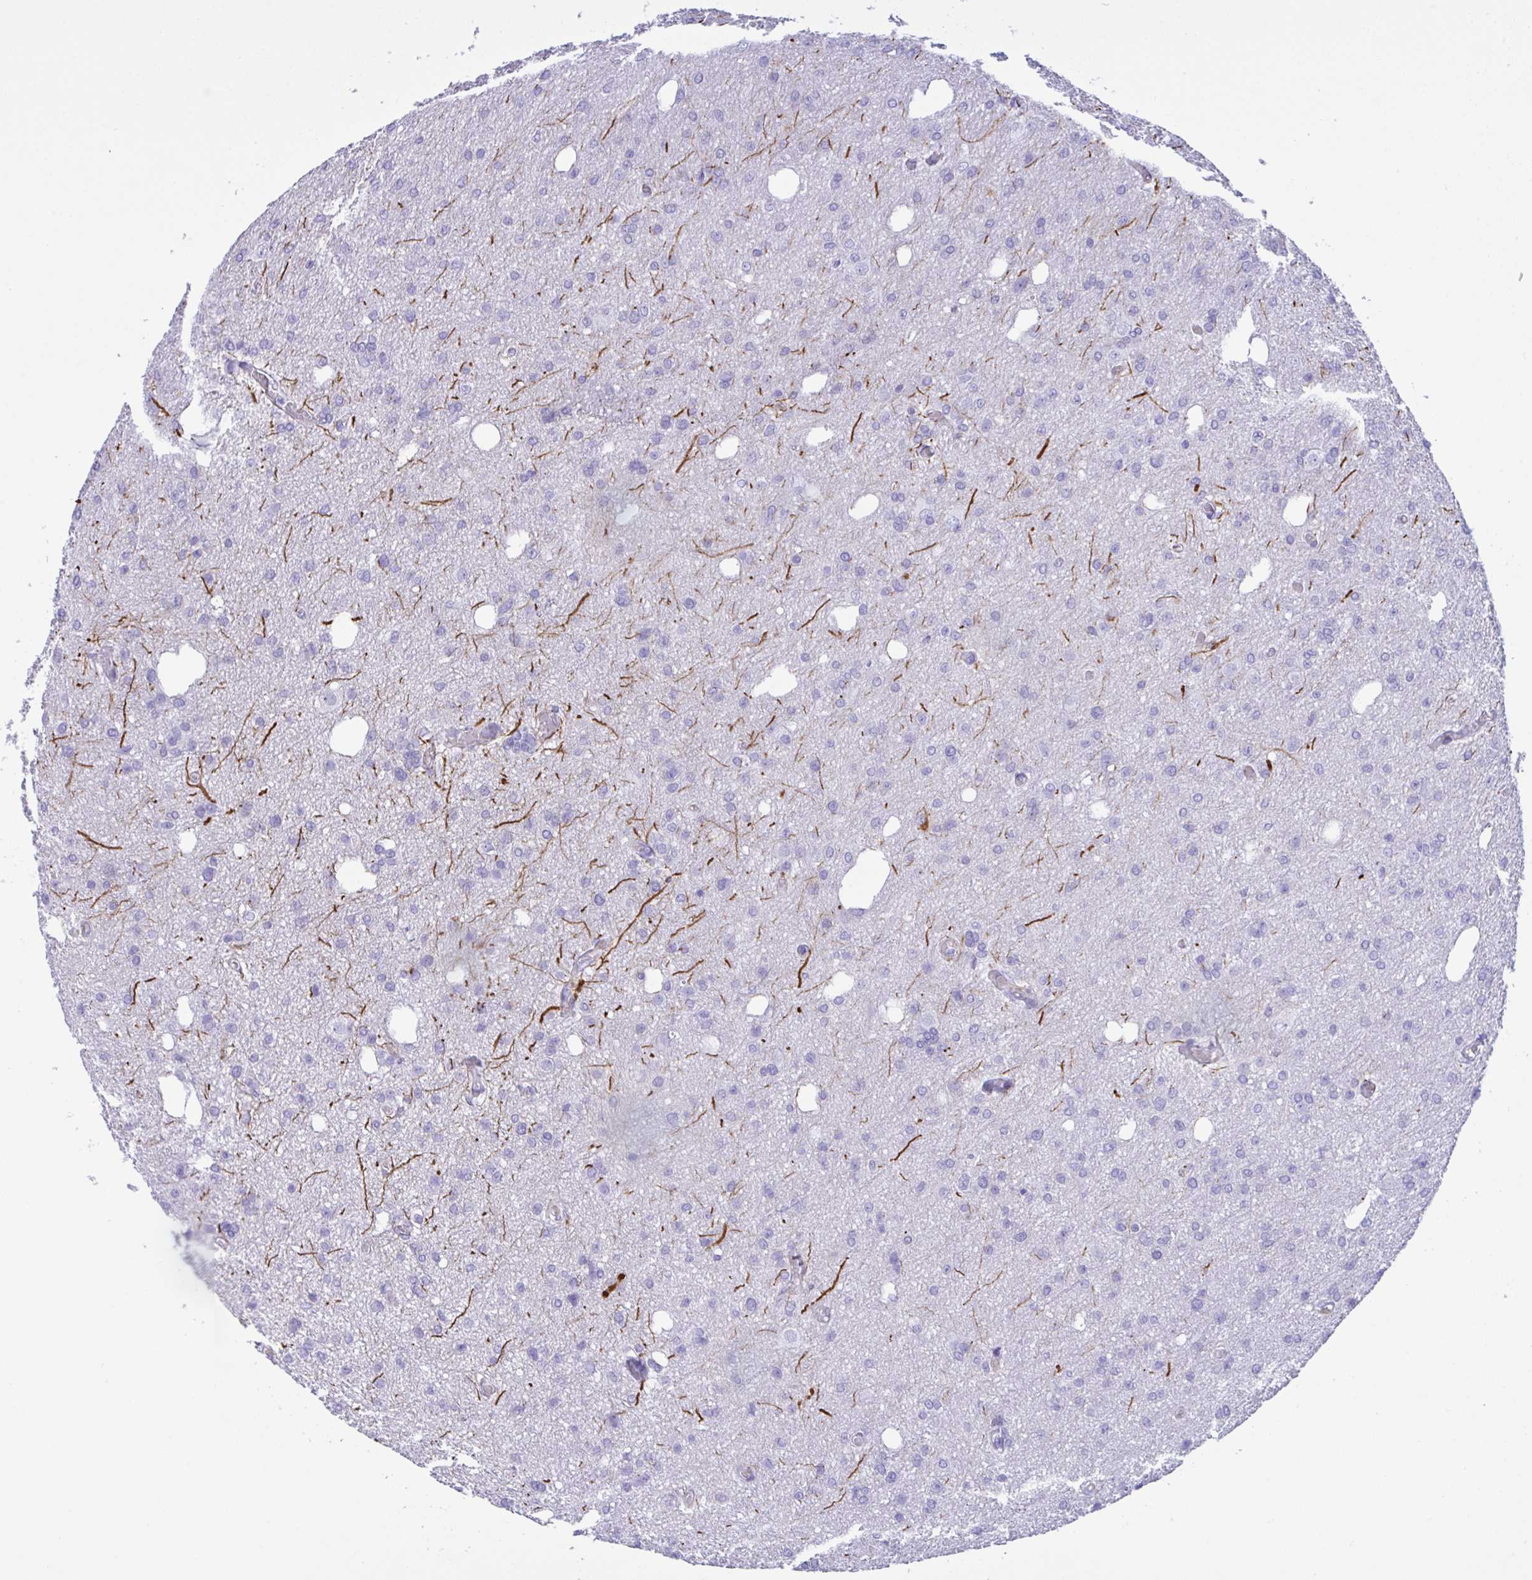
{"staining": {"intensity": "negative", "quantity": "none", "location": "none"}, "tissue": "glioma", "cell_type": "Tumor cells", "image_type": "cancer", "snomed": [{"axis": "morphology", "description": "Glioma, malignant, Low grade"}, {"axis": "topography", "description": "Brain"}], "caption": "Immunohistochemistry histopathology image of glioma stained for a protein (brown), which displays no staining in tumor cells.", "gene": "SMAD5", "patient": {"sex": "male", "age": 26}}